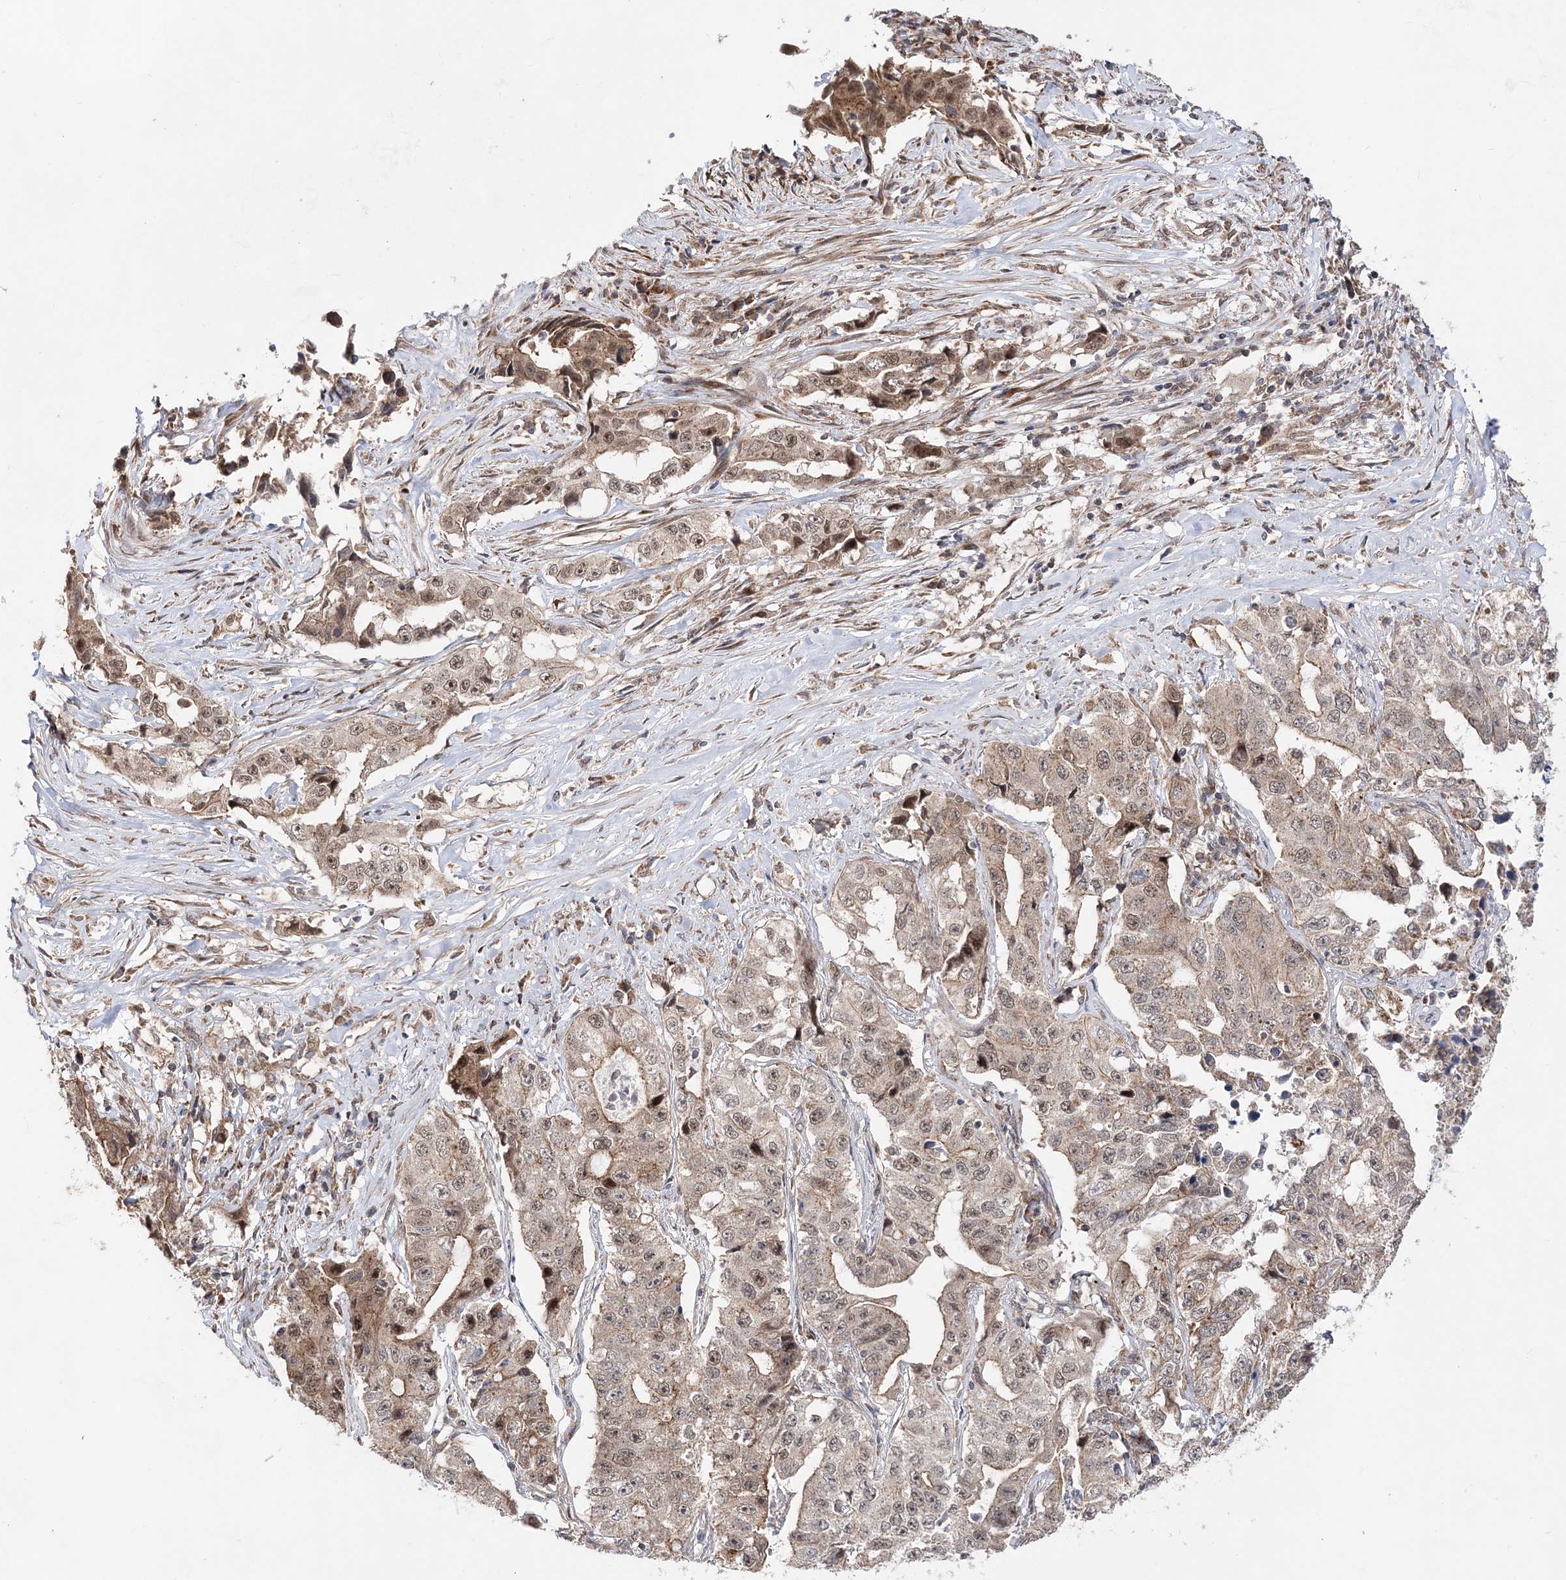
{"staining": {"intensity": "weak", "quantity": ">75%", "location": "cytoplasmic/membranous,nuclear"}, "tissue": "lung cancer", "cell_type": "Tumor cells", "image_type": "cancer", "snomed": [{"axis": "morphology", "description": "Adenocarcinoma, NOS"}, {"axis": "topography", "description": "Lung"}], "caption": "Protein staining reveals weak cytoplasmic/membranous and nuclear staining in about >75% of tumor cells in lung cancer. Ihc stains the protein of interest in brown and the nuclei are stained blue.", "gene": "DALRD3", "patient": {"sex": "female", "age": 51}}